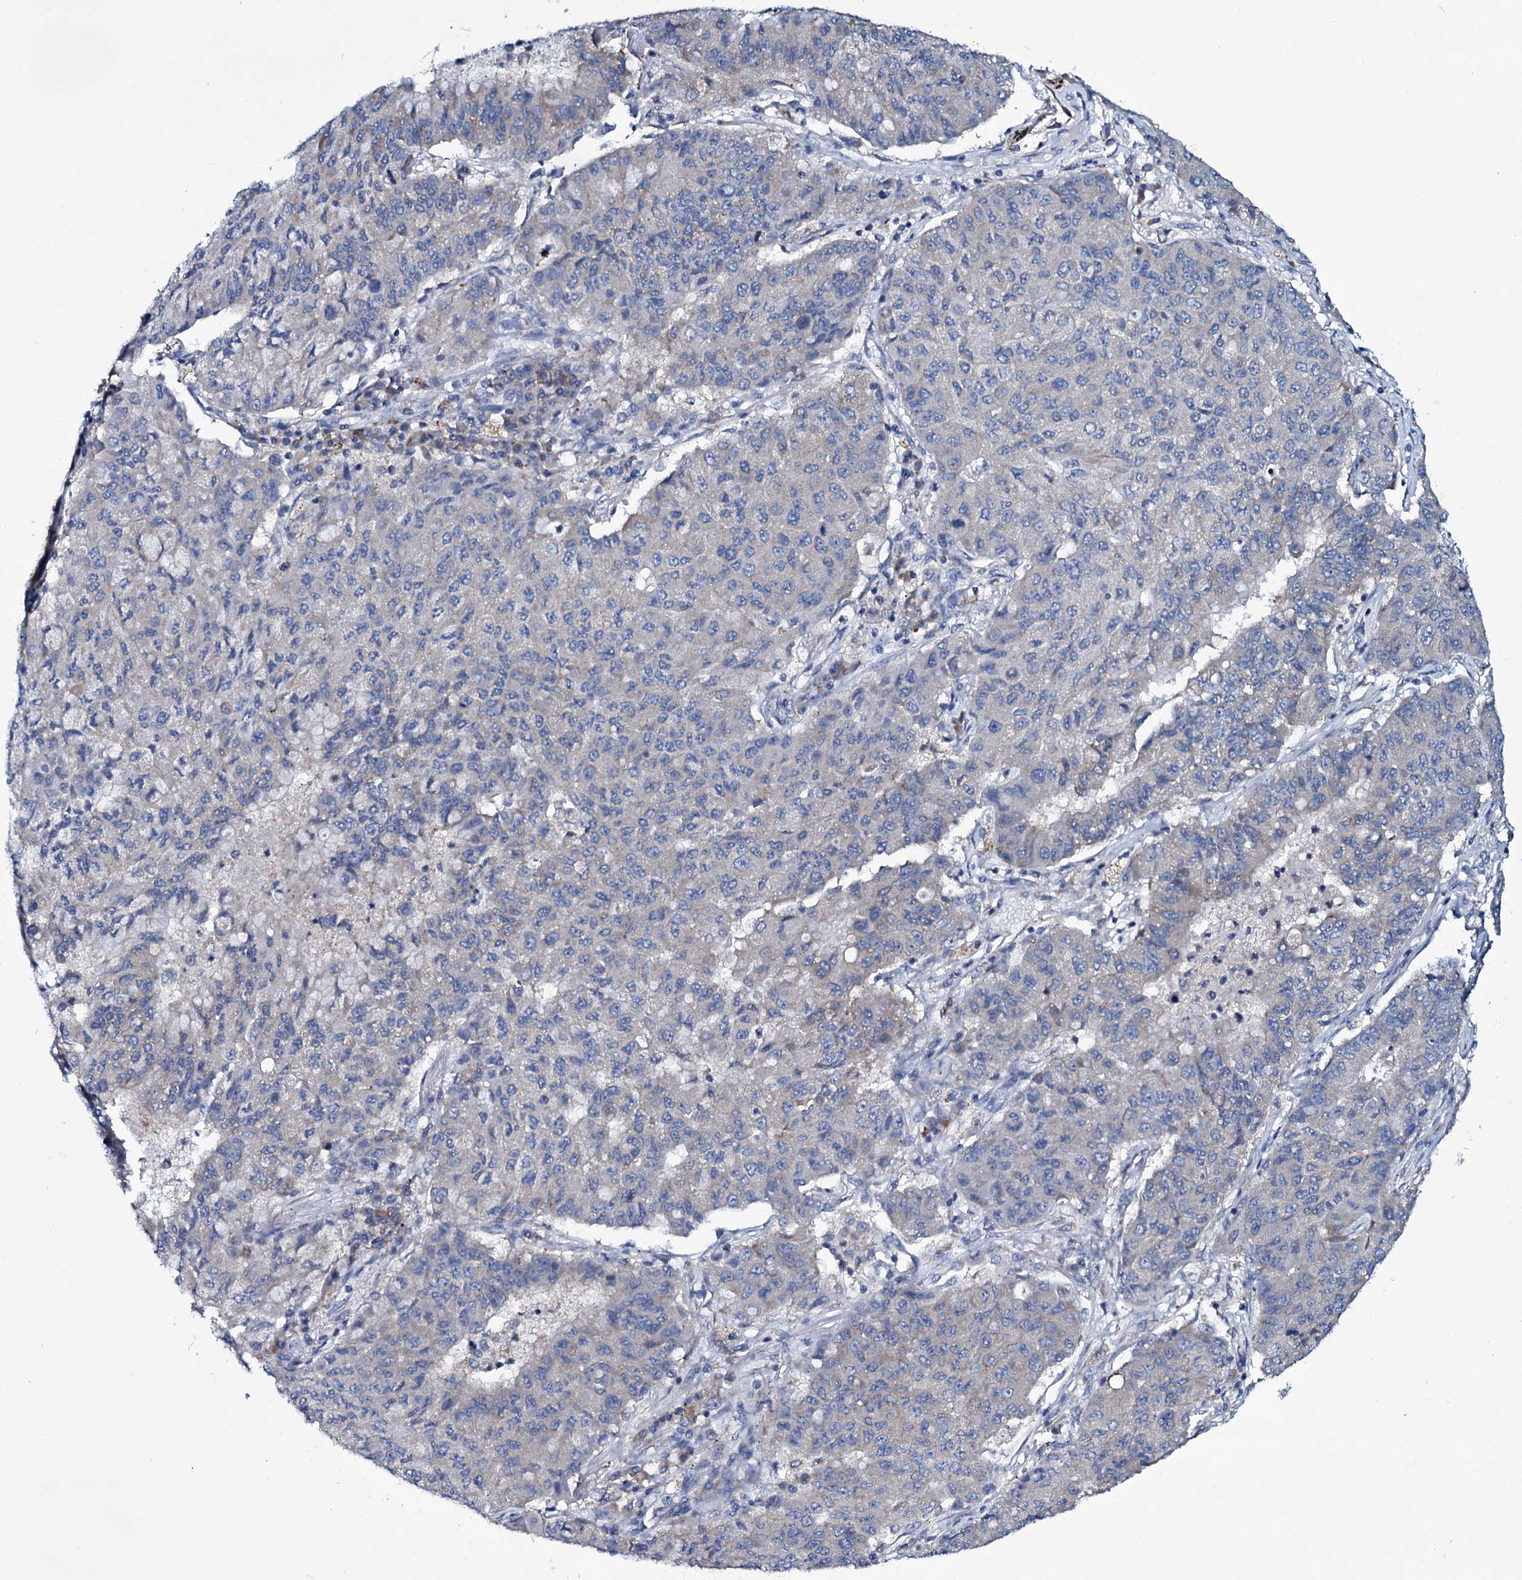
{"staining": {"intensity": "weak", "quantity": "<25%", "location": "cytoplasmic/membranous"}, "tissue": "lung cancer", "cell_type": "Tumor cells", "image_type": "cancer", "snomed": [{"axis": "morphology", "description": "Squamous cell carcinoma, NOS"}, {"axis": "topography", "description": "Lung"}], "caption": "Immunohistochemistry (IHC) micrograph of neoplastic tissue: human lung squamous cell carcinoma stained with DAB shows no significant protein staining in tumor cells.", "gene": "TPGS2", "patient": {"sex": "male", "age": 74}}